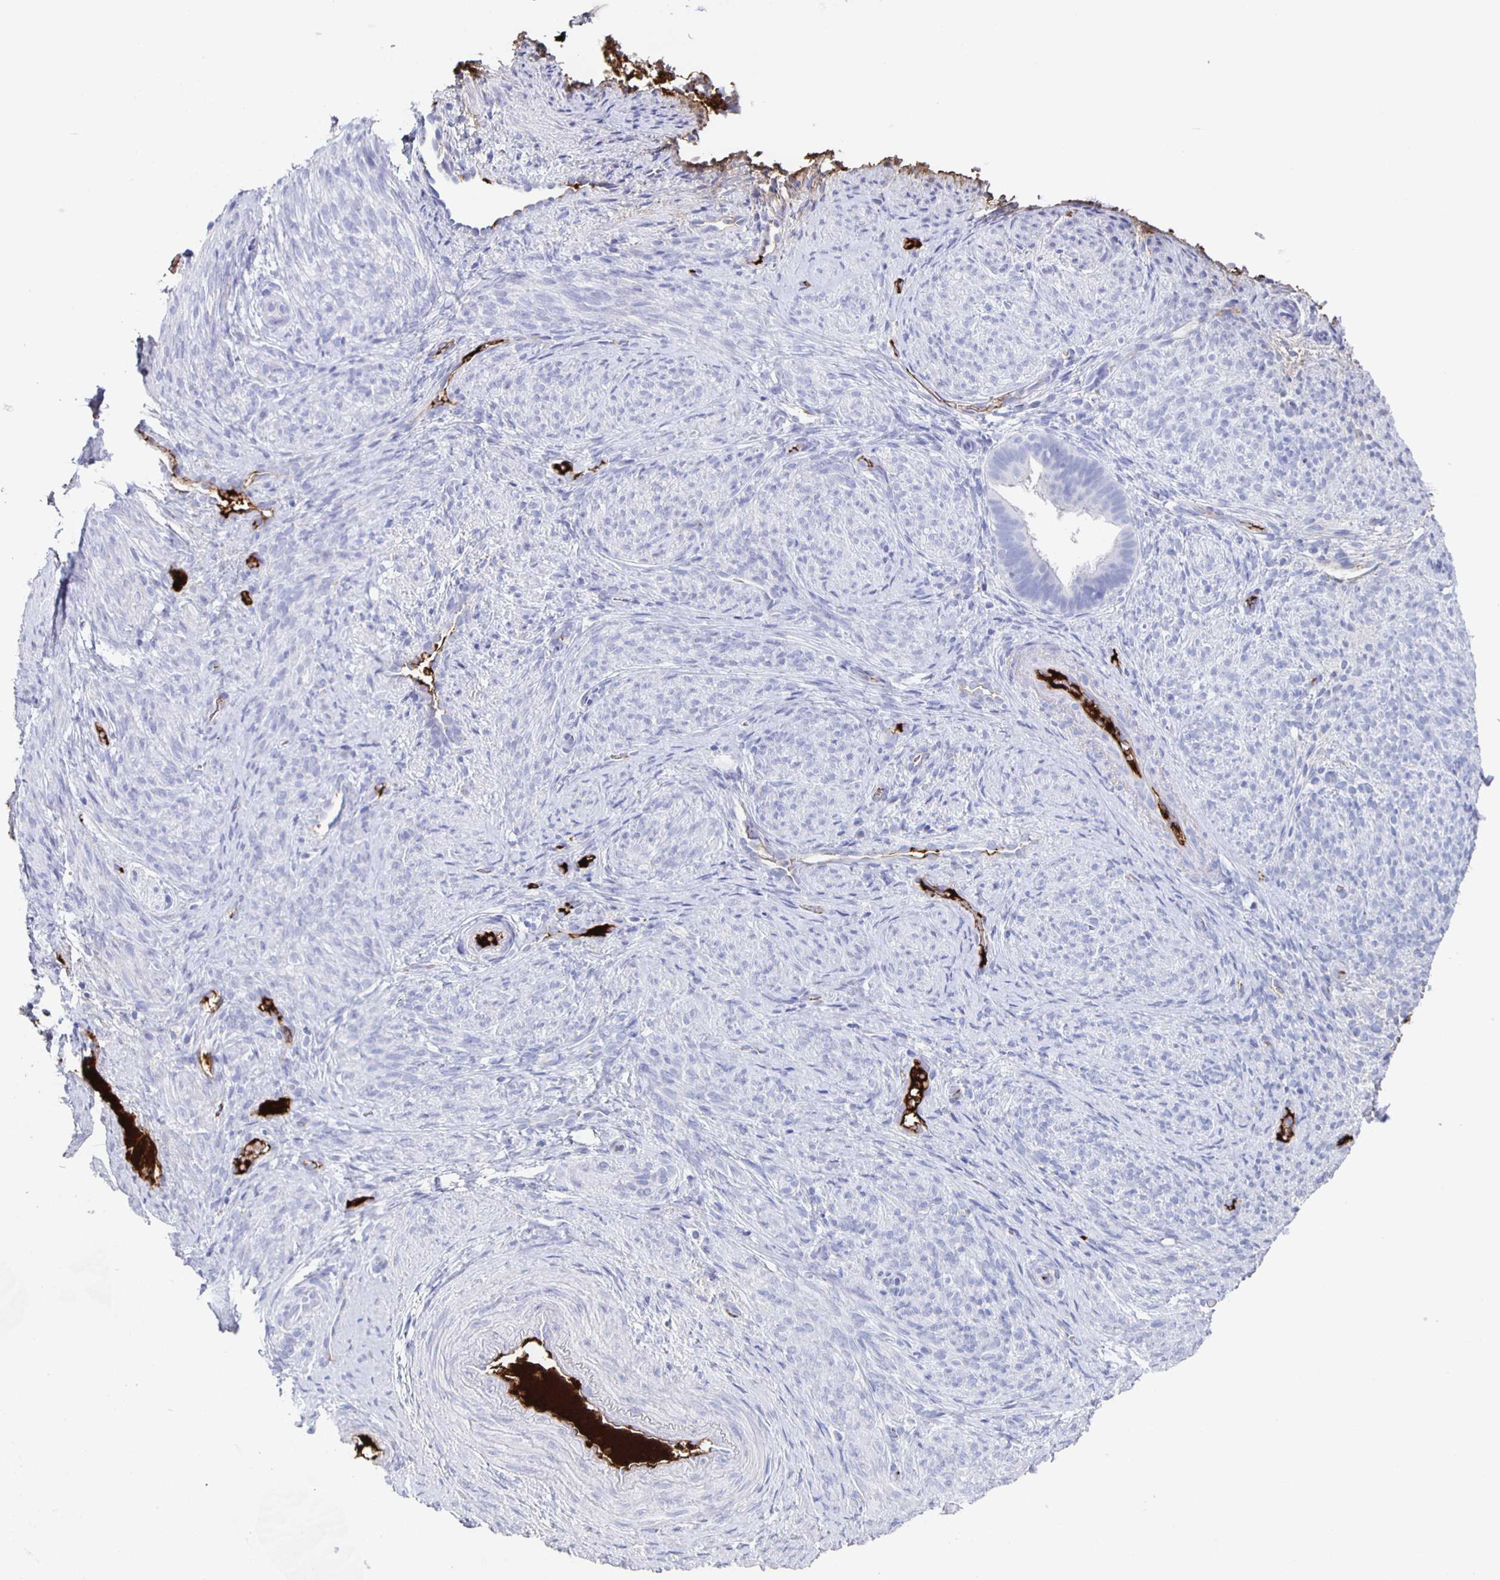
{"staining": {"intensity": "negative", "quantity": "none", "location": "none"}, "tissue": "endometrium", "cell_type": "Cells in endometrial stroma", "image_type": "normal", "snomed": [{"axis": "morphology", "description": "Normal tissue, NOS"}, {"axis": "topography", "description": "Endometrium"}], "caption": "A photomicrograph of endometrium stained for a protein displays no brown staining in cells in endometrial stroma. (DAB immunohistochemistry visualized using brightfield microscopy, high magnification).", "gene": "FGA", "patient": {"sex": "female", "age": 34}}